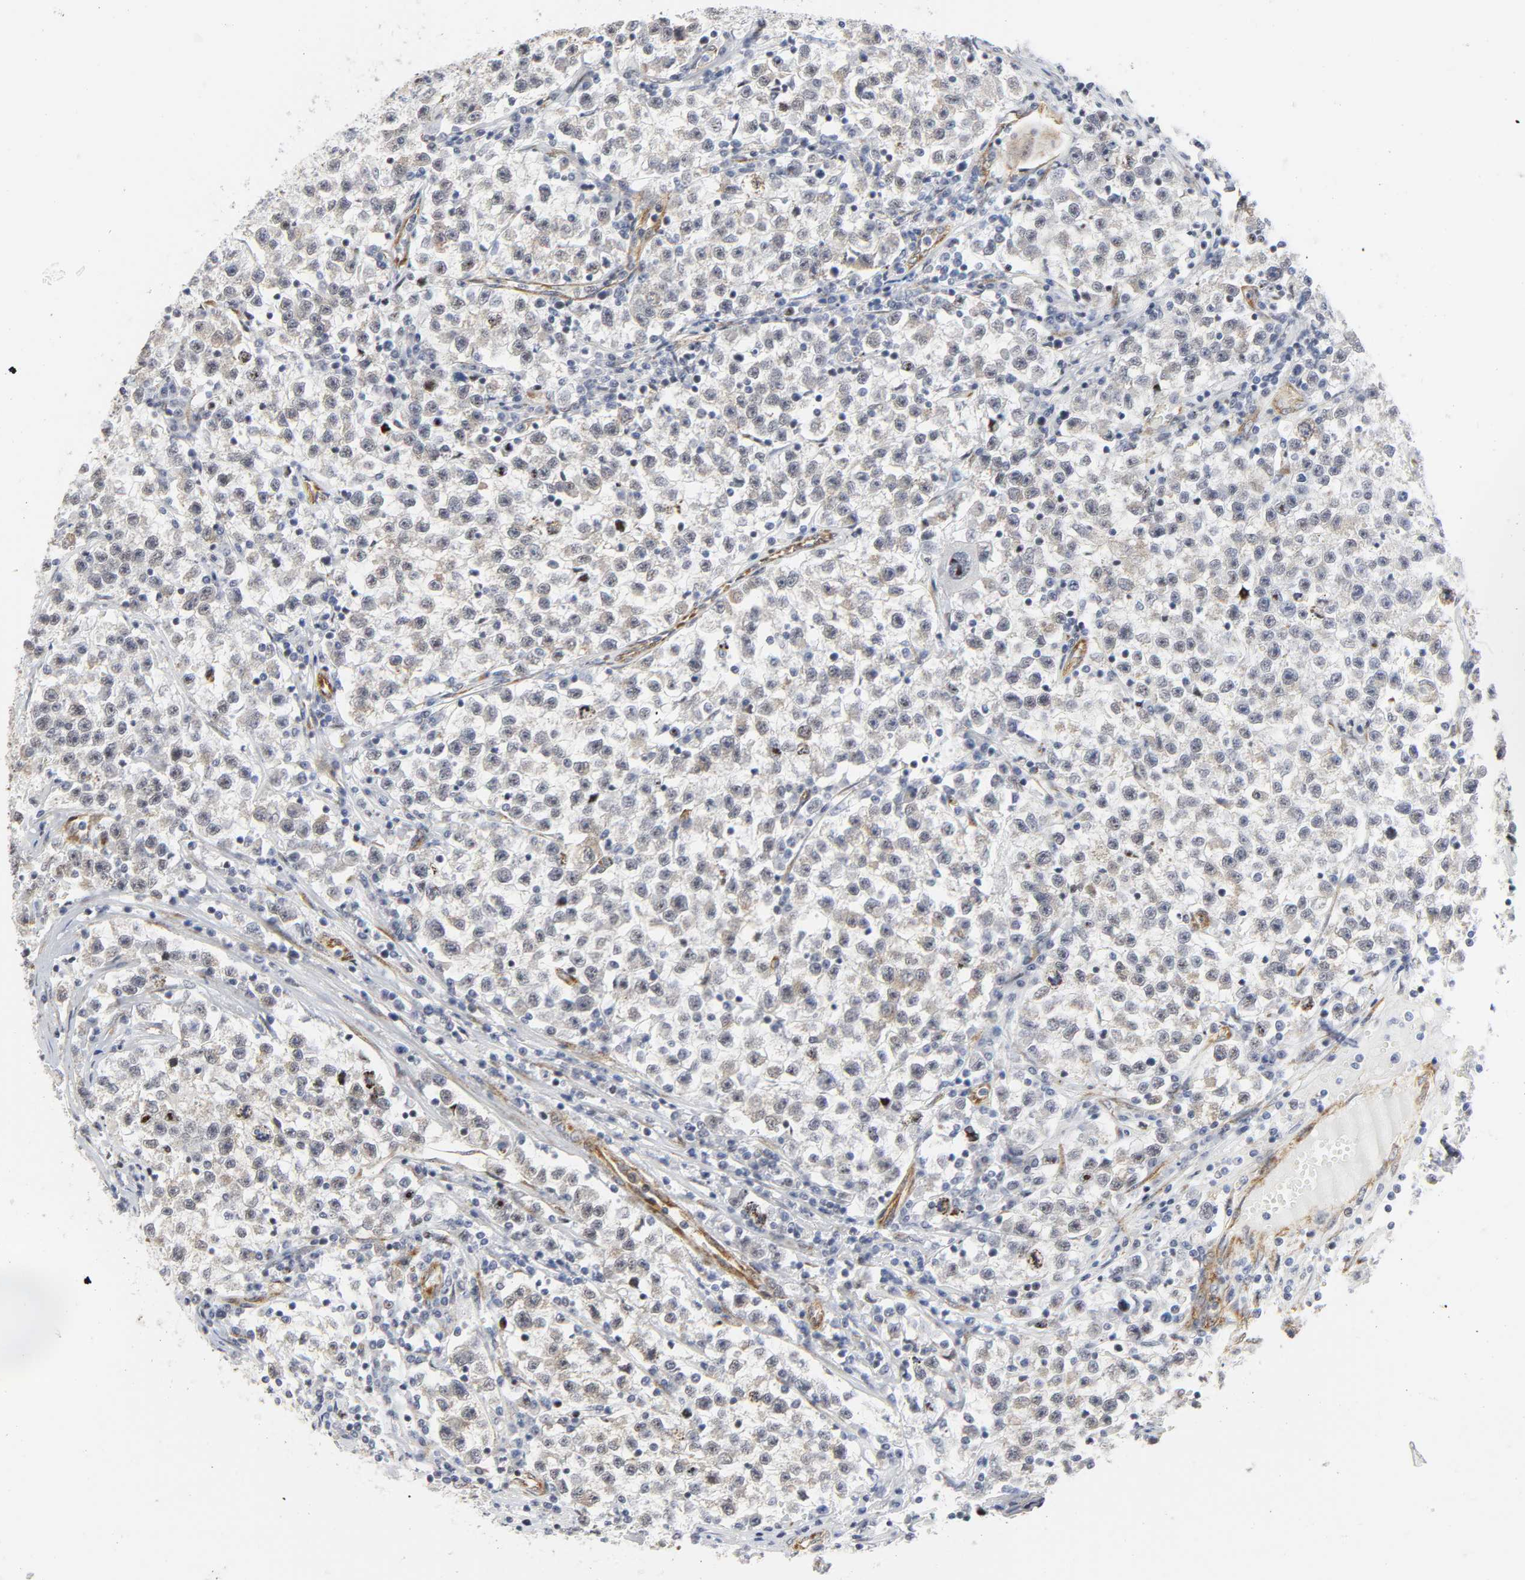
{"staining": {"intensity": "negative", "quantity": "none", "location": "none"}, "tissue": "testis cancer", "cell_type": "Tumor cells", "image_type": "cancer", "snomed": [{"axis": "morphology", "description": "Seminoma, NOS"}, {"axis": "topography", "description": "Testis"}], "caption": "Immunohistochemical staining of seminoma (testis) demonstrates no significant expression in tumor cells.", "gene": "DOCK1", "patient": {"sex": "male", "age": 22}}